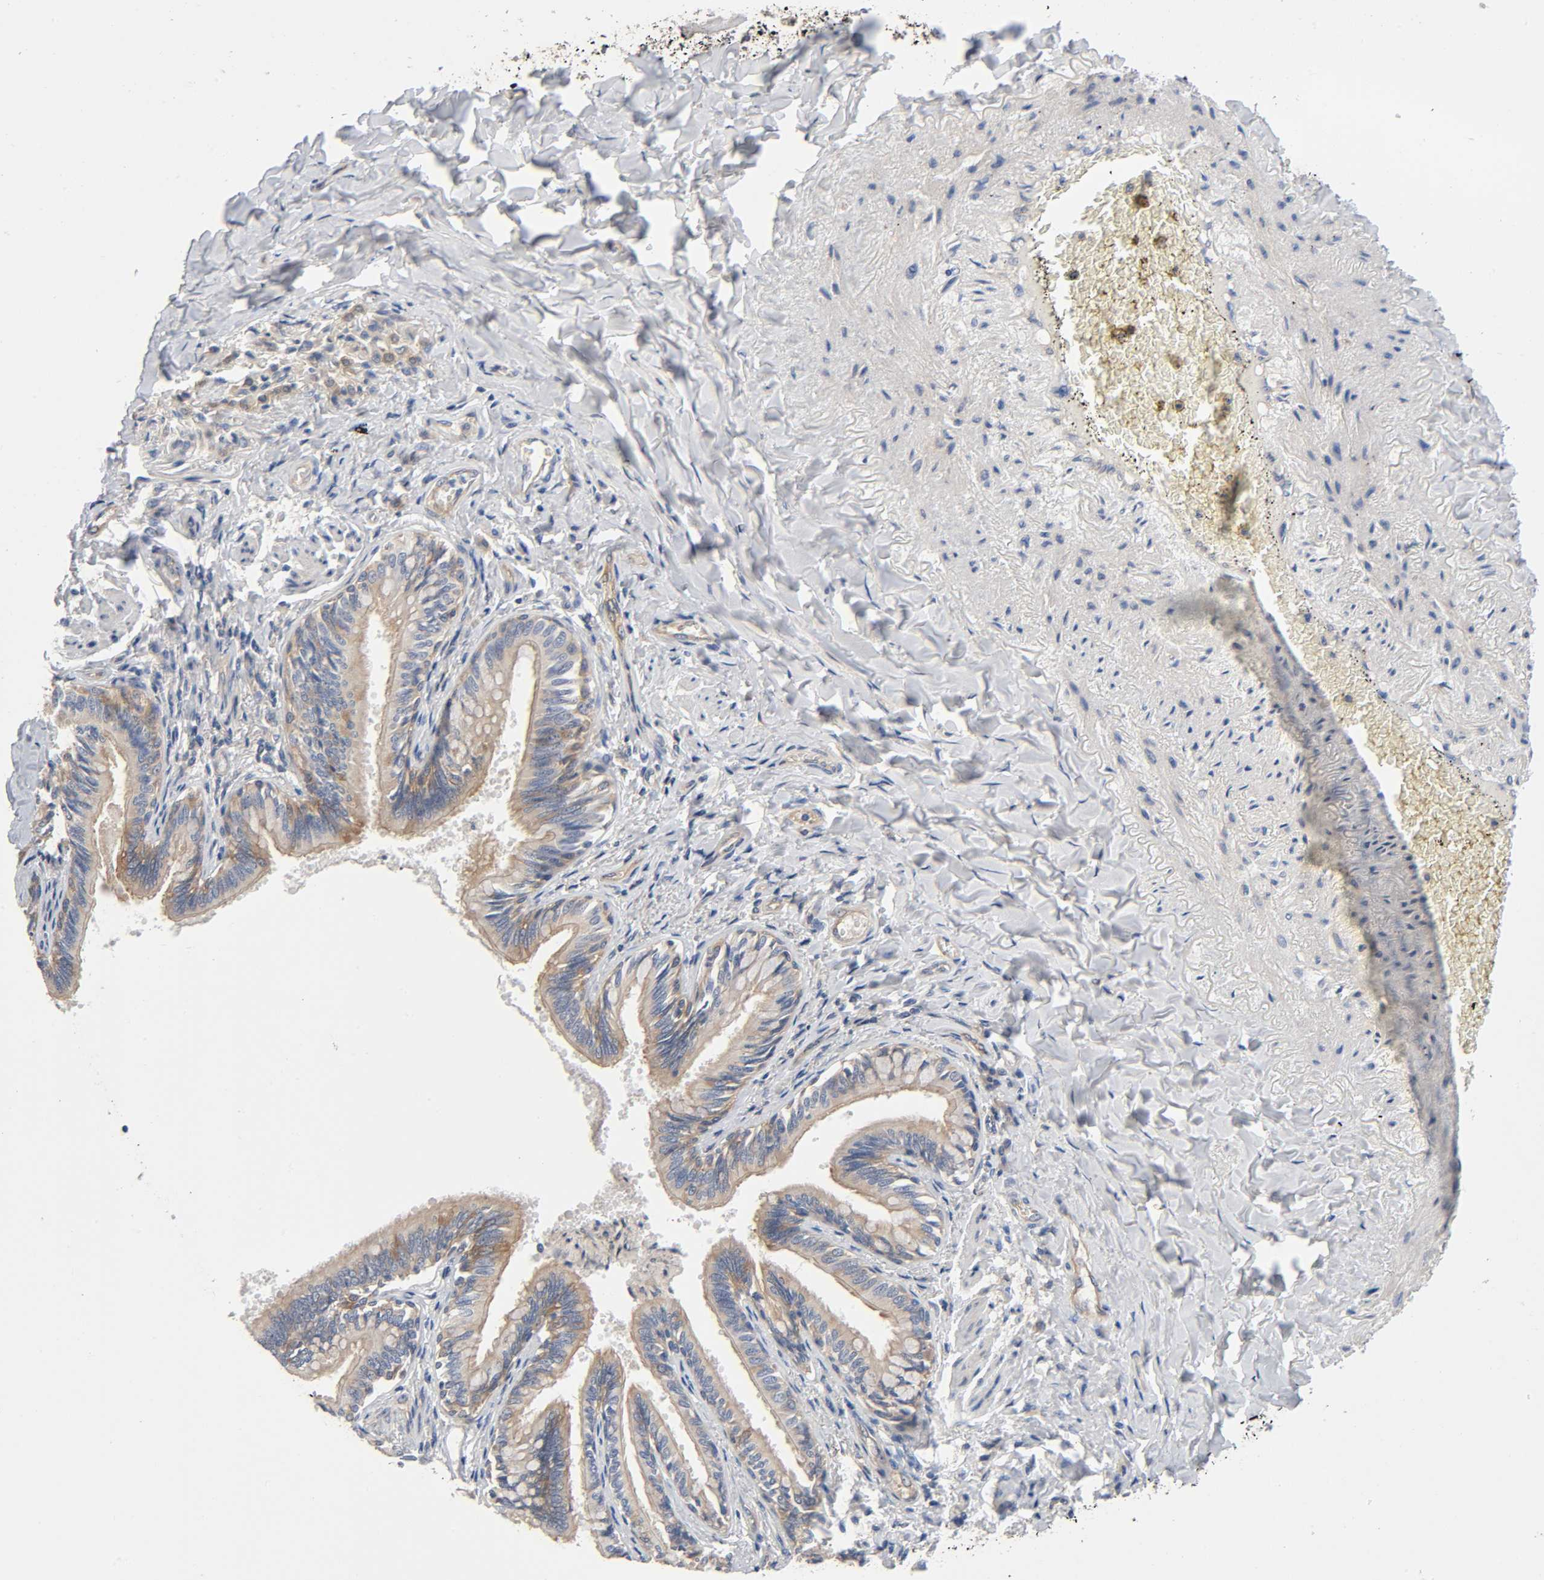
{"staining": {"intensity": "strong", "quantity": ">75%", "location": "cytoplasmic/membranous"}, "tissue": "bronchus", "cell_type": "Respiratory epithelial cells", "image_type": "normal", "snomed": [{"axis": "morphology", "description": "Normal tissue, NOS"}, {"axis": "topography", "description": "Lung"}], "caption": "Bronchus stained with IHC displays strong cytoplasmic/membranous positivity in approximately >75% of respiratory epithelial cells. The protein is shown in brown color, while the nuclei are stained blue.", "gene": "PRKAB1", "patient": {"sex": "male", "age": 64}}